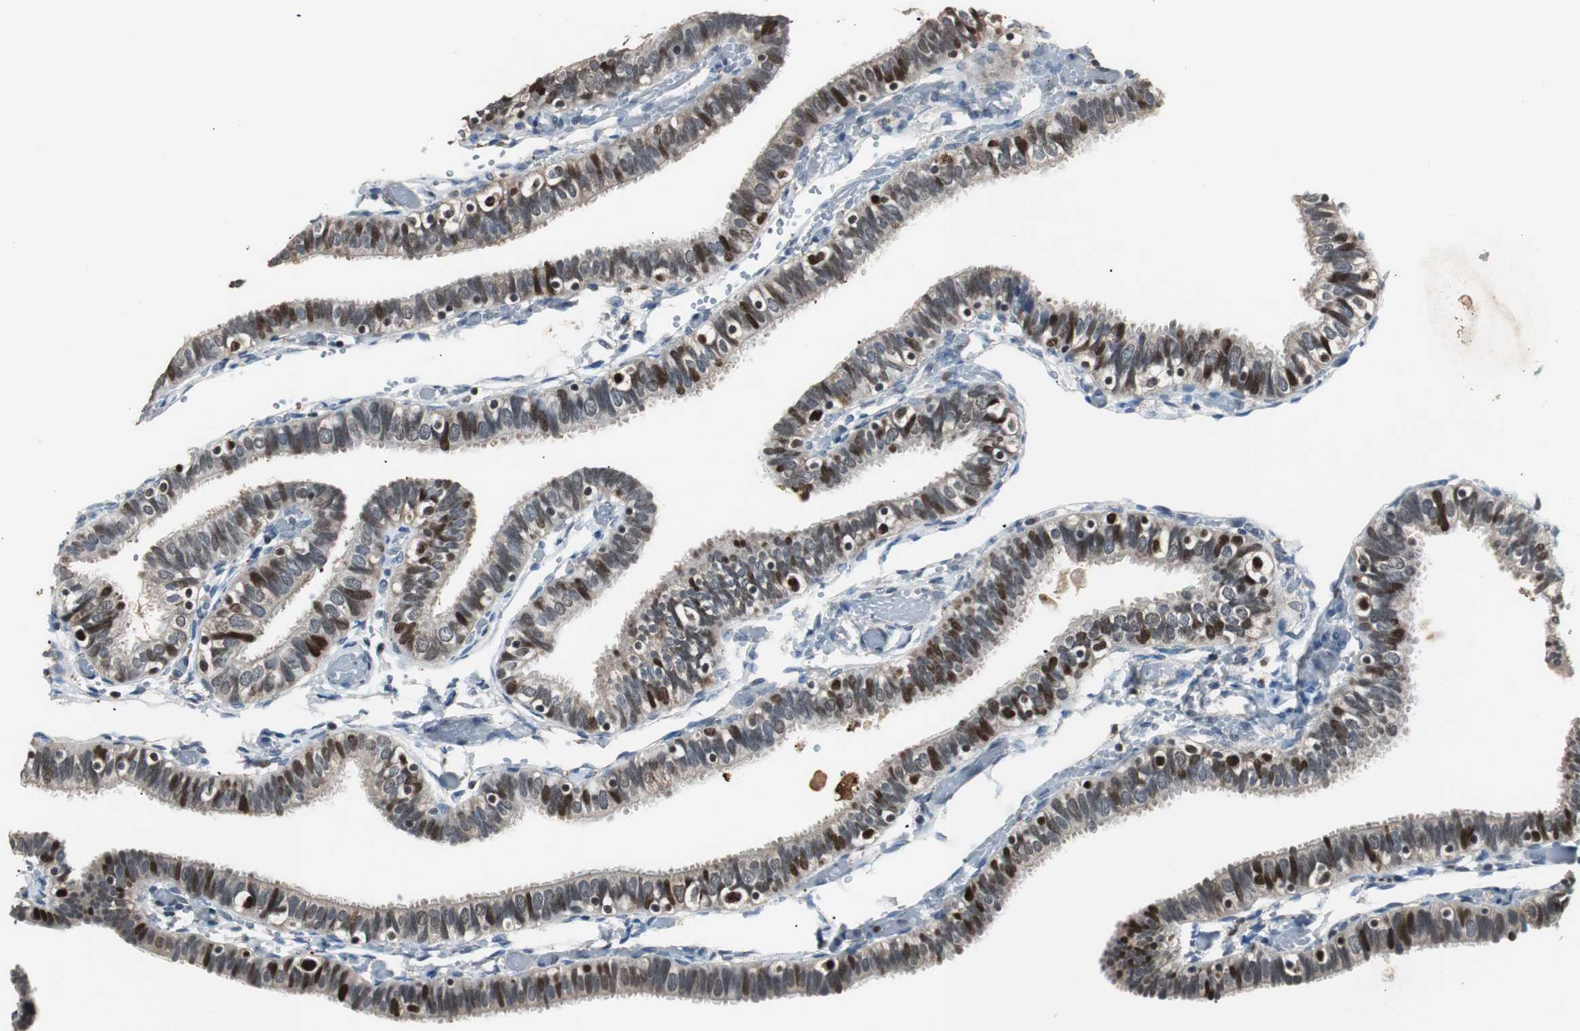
{"staining": {"intensity": "strong", "quantity": "<25%", "location": "nuclear"}, "tissue": "fallopian tube", "cell_type": "Glandular cells", "image_type": "normal", "snomed": [{"axis": "morphology", "description": "Normal tissue, NOS"}, {"axis": "topography", "description": "Fallopian tube"}], "caption": "A micrograph of fallopian tube stained for a protein shows strong nuclear brown staining in glandular cells. The protein of interest is stained brown, and the nuclei are stained in blue (DAB (3,3'-diaminobenzidine) IHC with brightfield microscopy, high magnification).", "gene": "FEN1", "patient": {"sex": "female", "age": 46}}